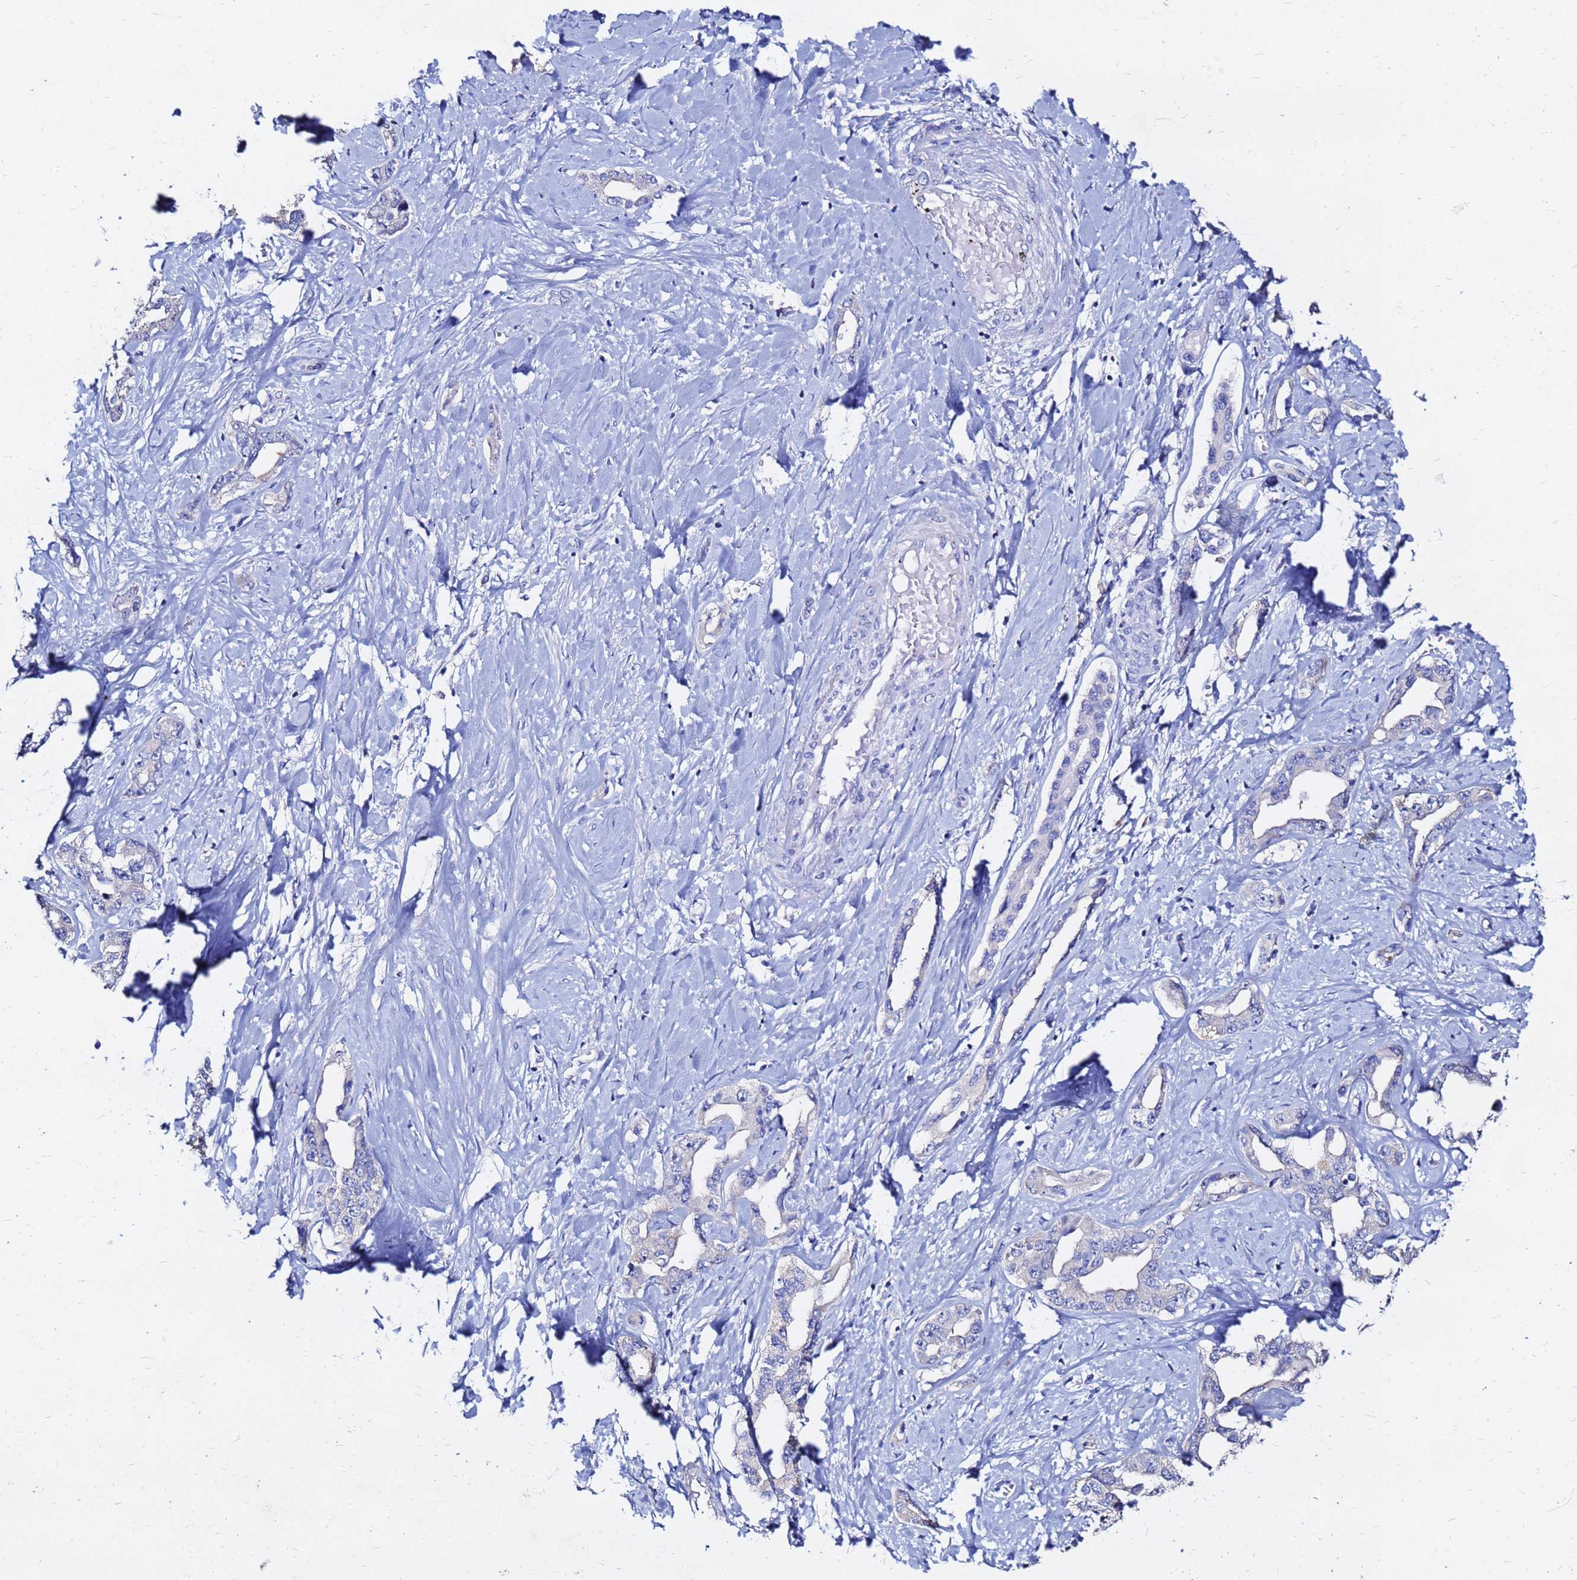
{"staining": {"intensity": "negative", "quantity": "none", "location": "none"}, "tissue": "liver cancer", "cell_type": "Tumor cells", "image_type": "cancer", "snomed": [{"axis": "morphology", "description": "Cholangiocarcinoma"}, {"axis": "topography", "description": "Liver"}], "caption": "Tumor cells are negative for brown protein staining in cholangiocarcinoma (liver). The staining is performed using DAB (3,3'-diaminobenzidine) brown chromogen with nuclei counter-stained in using hematoxylin.", "gene": "FAM183A", "patient": {"sex": "male", "age": 59}}